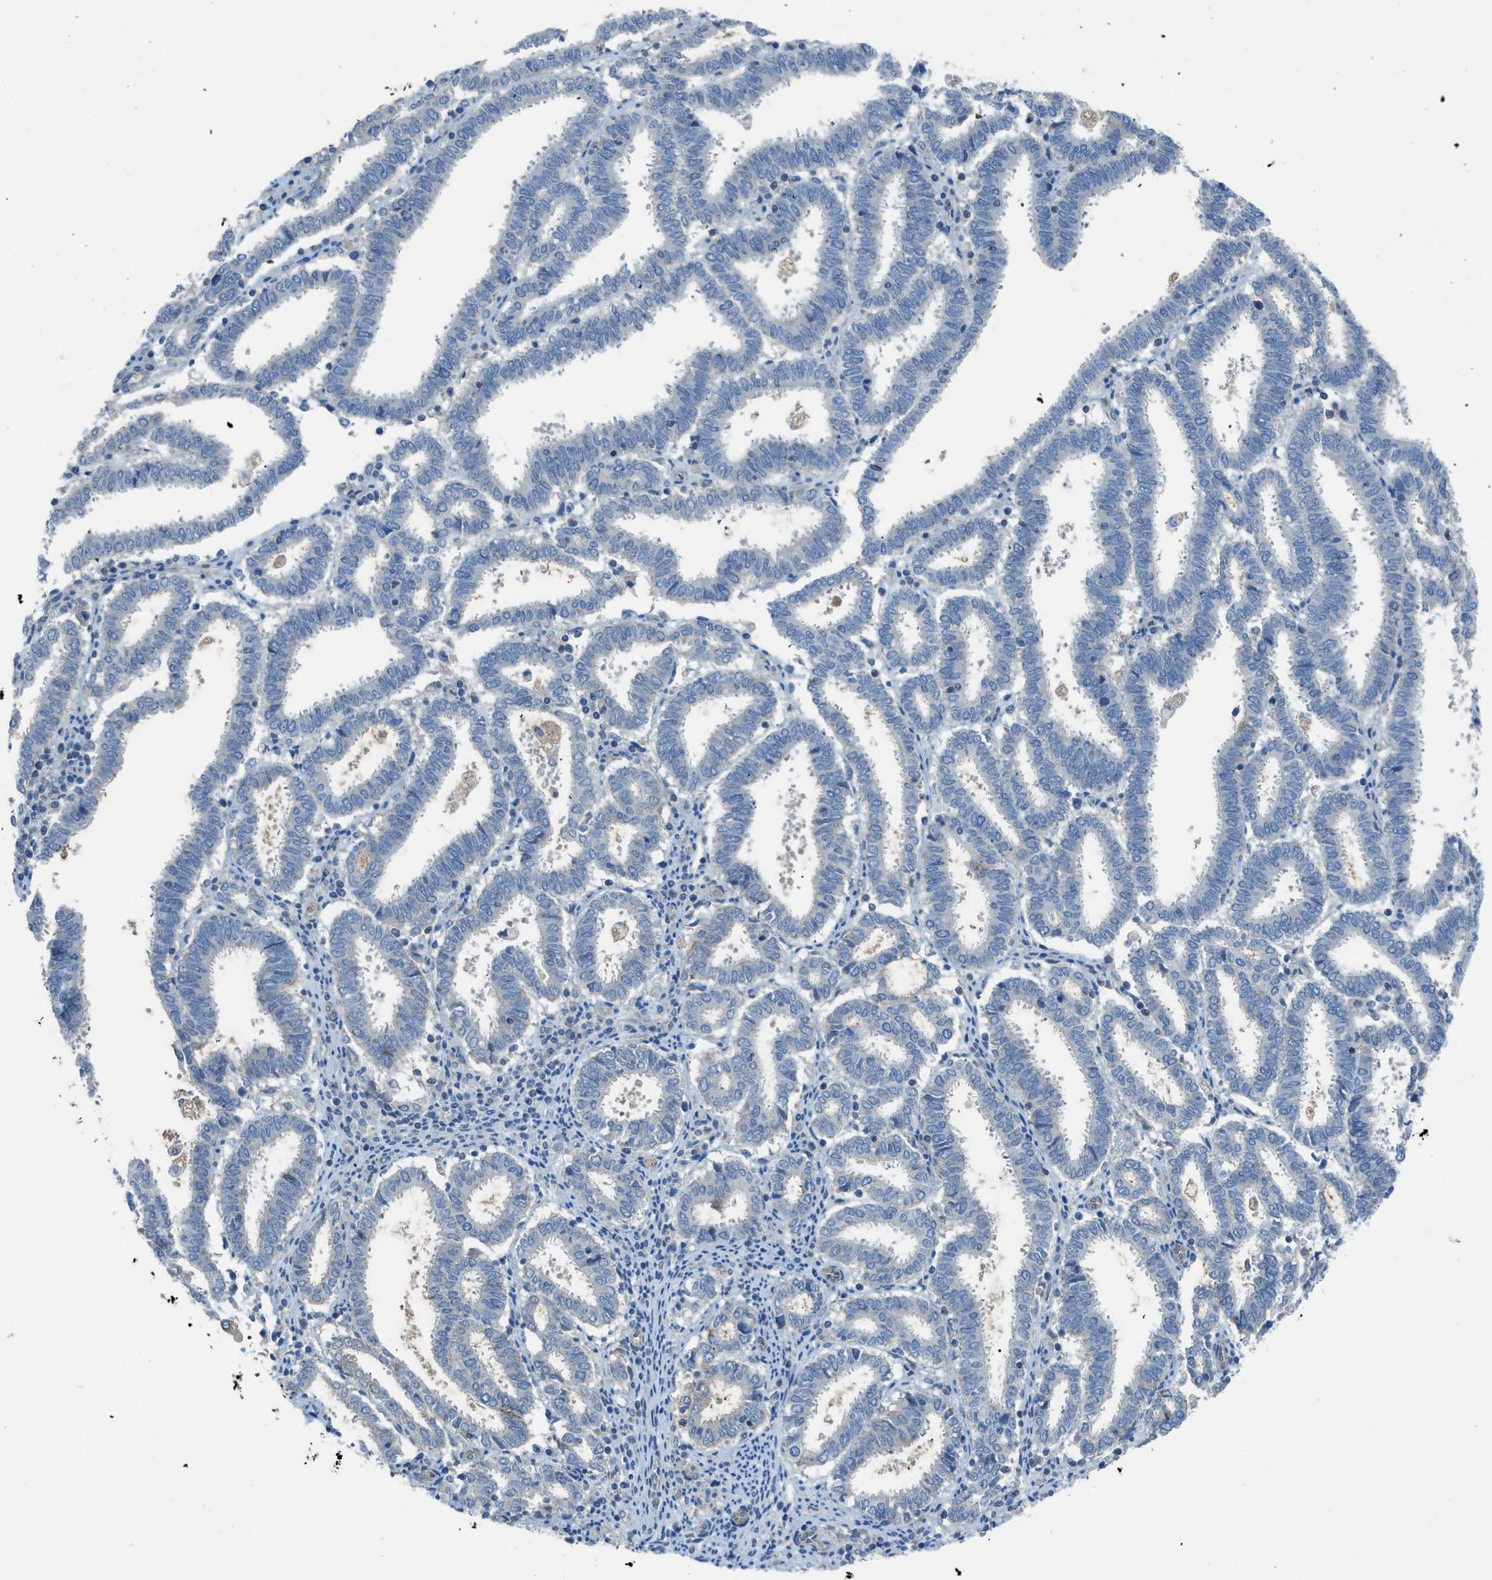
{"staining": {"intensity": "negative", "quantity": "none", "location": "none"}, "tissue": "endometrial cancer", "cell_type": "Tumor cells", "image_type": "cancer", "snomed": [{"axis": "morphology", "description": "Adenocarcinoma, NOS"}, {"axis": "topography", "description": "Uterus"}], "caption": "The photomicrograph shows no staining of tumor cells in endometrial cancer (adenocarcinoma).", "gene": "PRKN", "patient": {"sex": "female", "age": 83}}